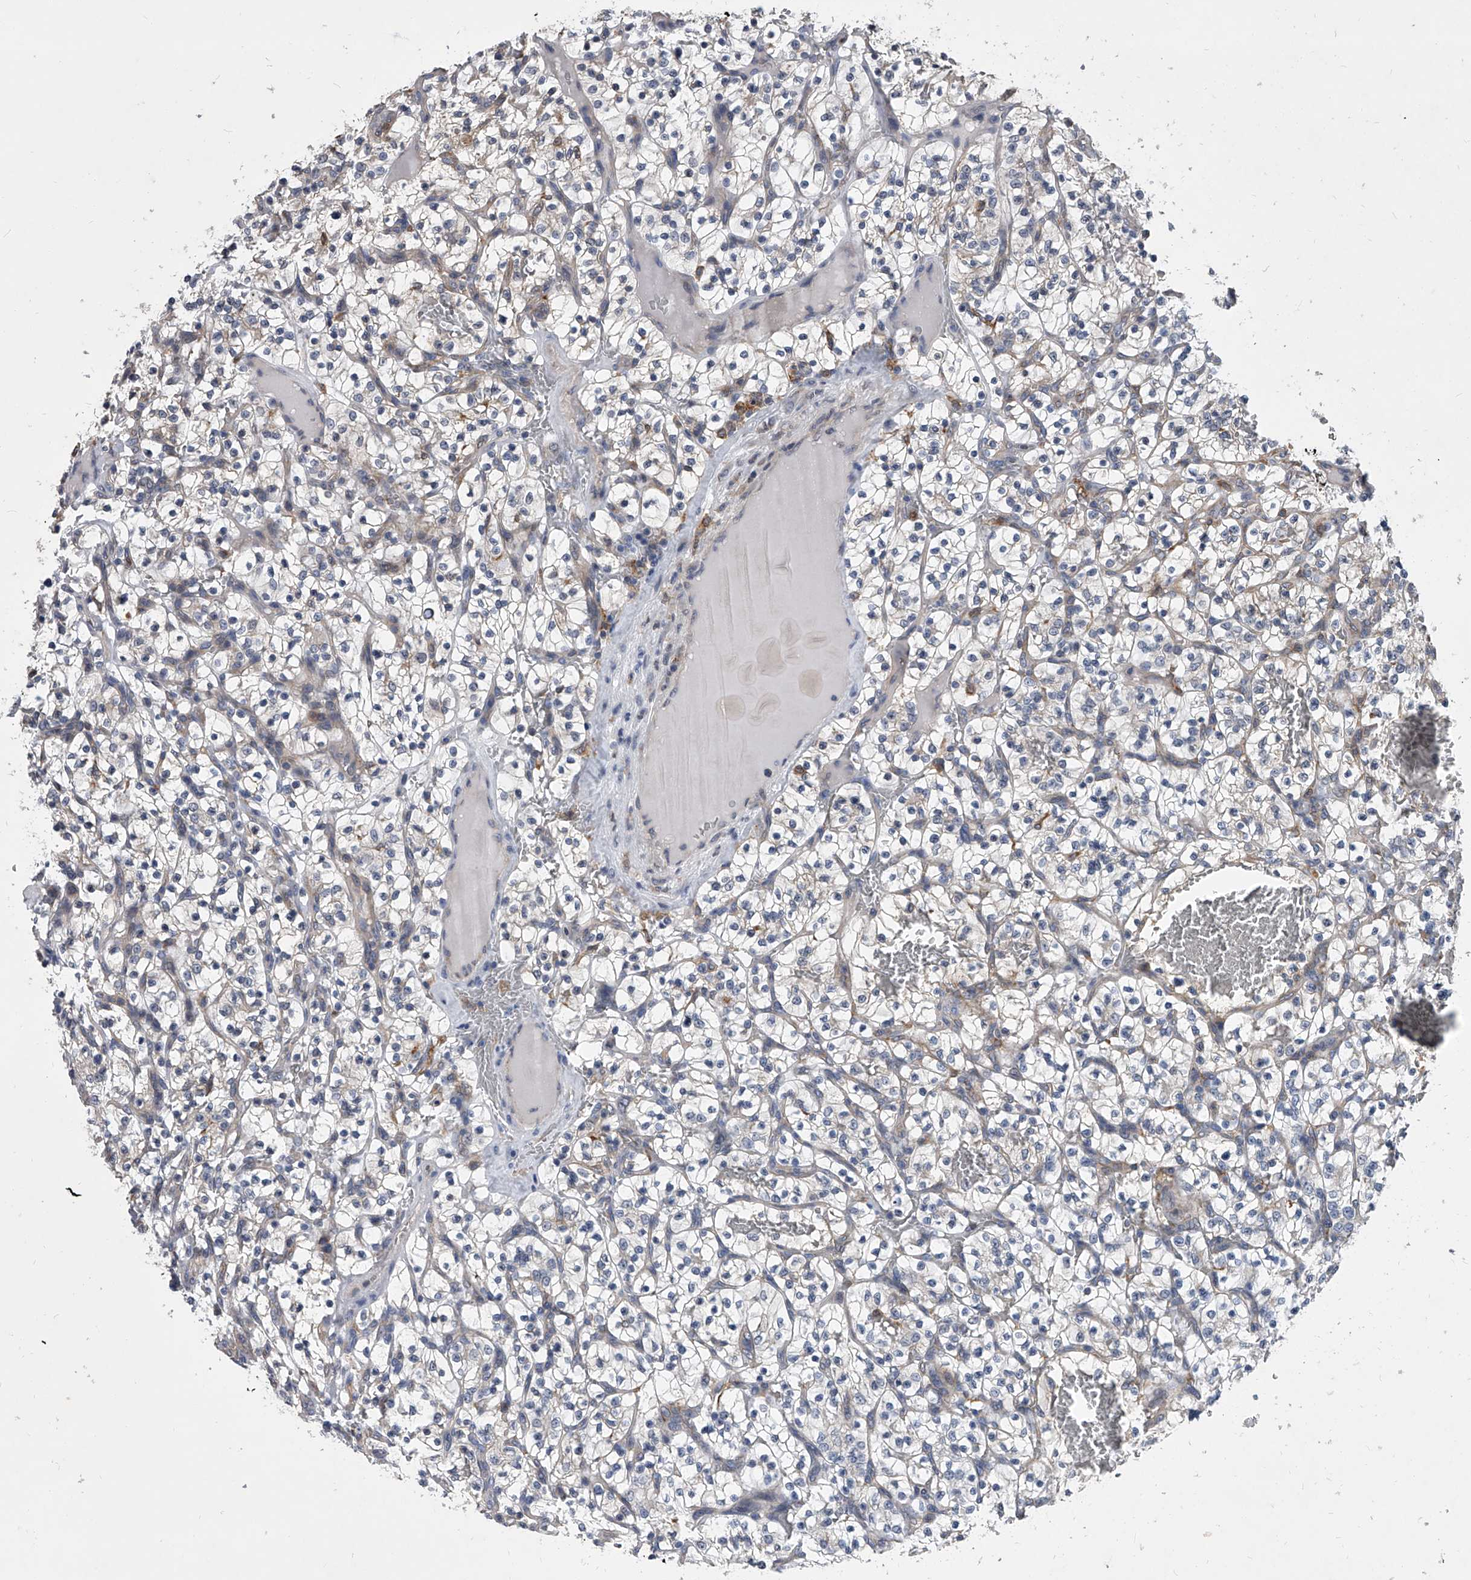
{"staining": {"intensity": "negative", "quantity": "none", "location": "none"}, "tissue": "renal cancer", "cell_type": "Tumor cells", "image_type": "cancer", "snomed": [{"axis": "morphology", "description": "Adenocarcinoma, NOS"}, {"axis": "topography", "description": "Kidney"}], "caption": "Histopathology image shows no protein staining in tumor cells of renal adenocarcinoma tissue.", "gene": "MAP4K3", "patient": {"sex": "female", "age": 57}}